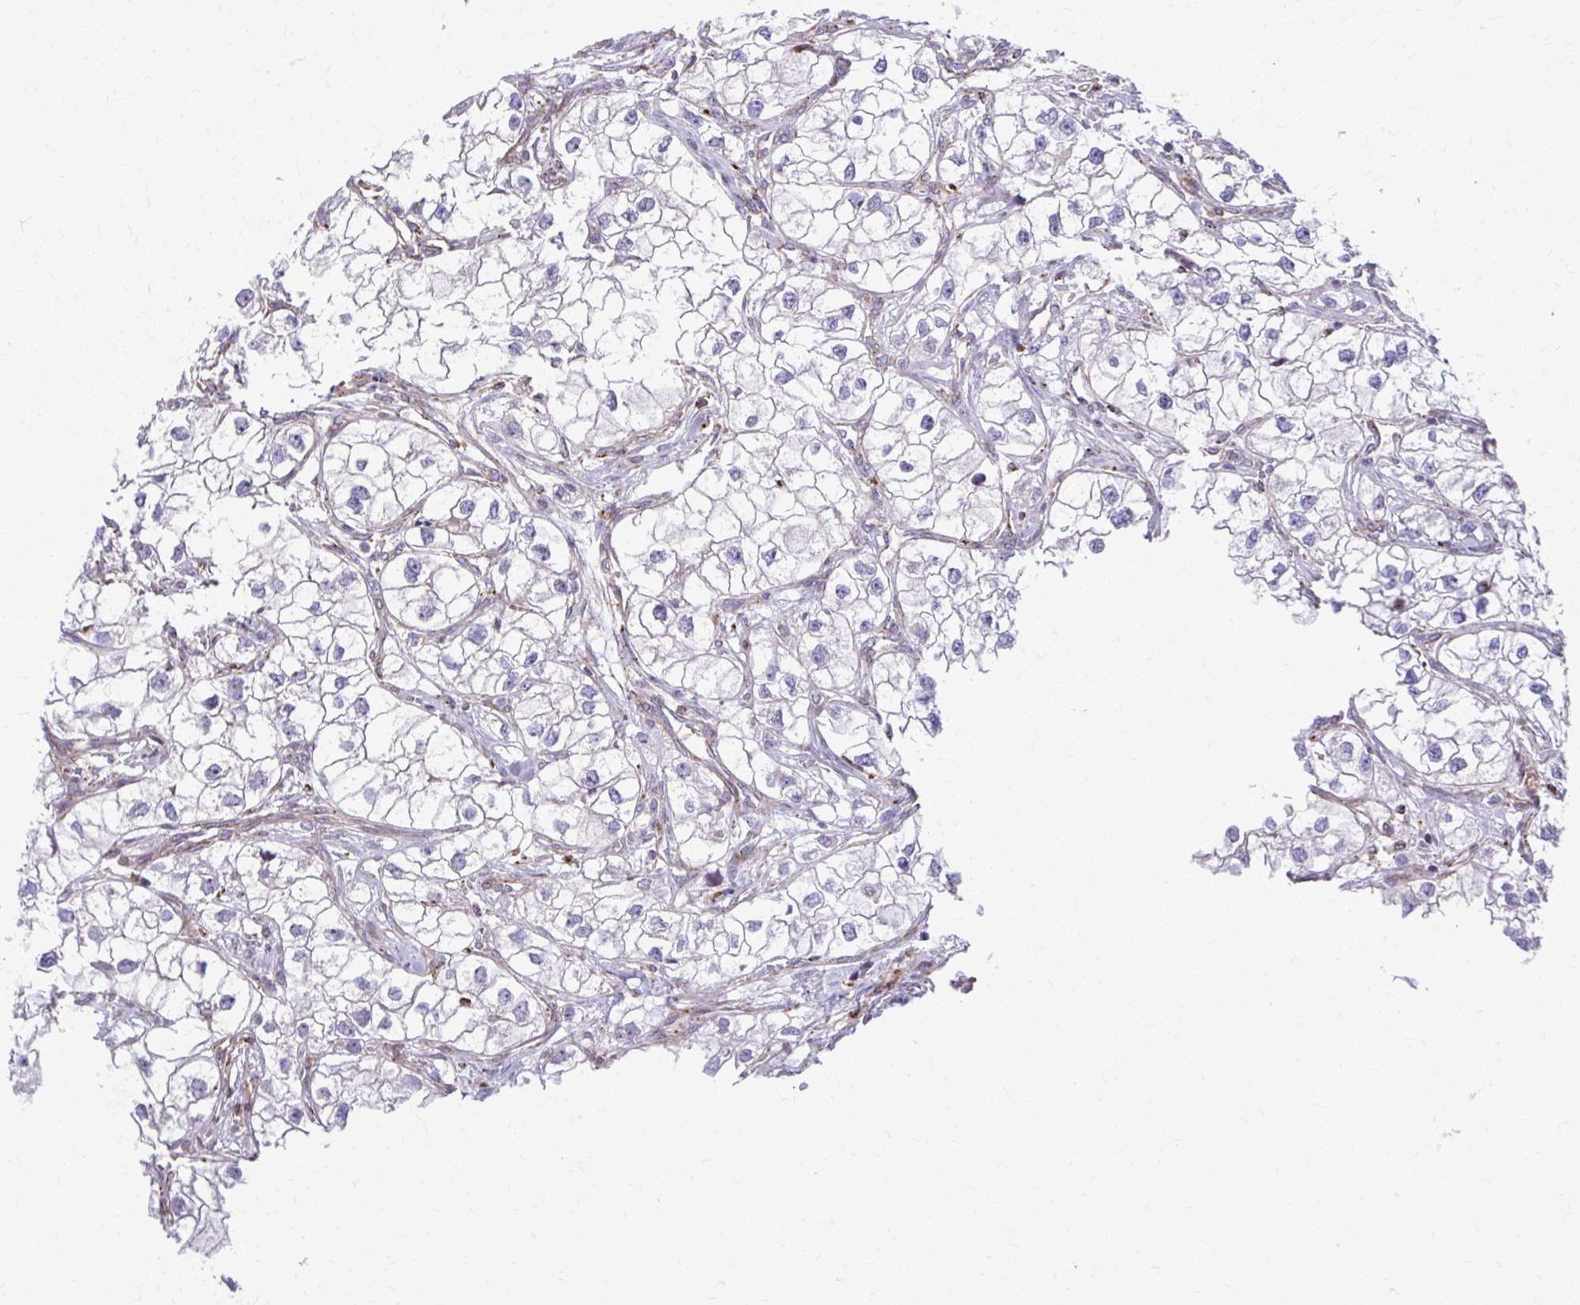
{"staining": {"intensity": "negative", "quantity": "none", "location": "none"}, "tissue": "renal cancer", "cell_type": "Tumor cells", "image_type": "cancer", "snomed": [{"axis": "morphology", "description": "Adenocarcinoma, NOS"}, {"axis": "topography", "description": "Kidney"}], "caption": "Immunohistochemistry of human renal cancer demonstrates no positivity in tumor cells. The staining was performed using DAB (3,3'-diaminobenzidine) to visualize the protein expression in brown, while the nuclei were stained in blue with hematoxylin (Magnification: 20x).", "gene": "LRRC4B", "patient": {"sex": "male", "age": 59}}